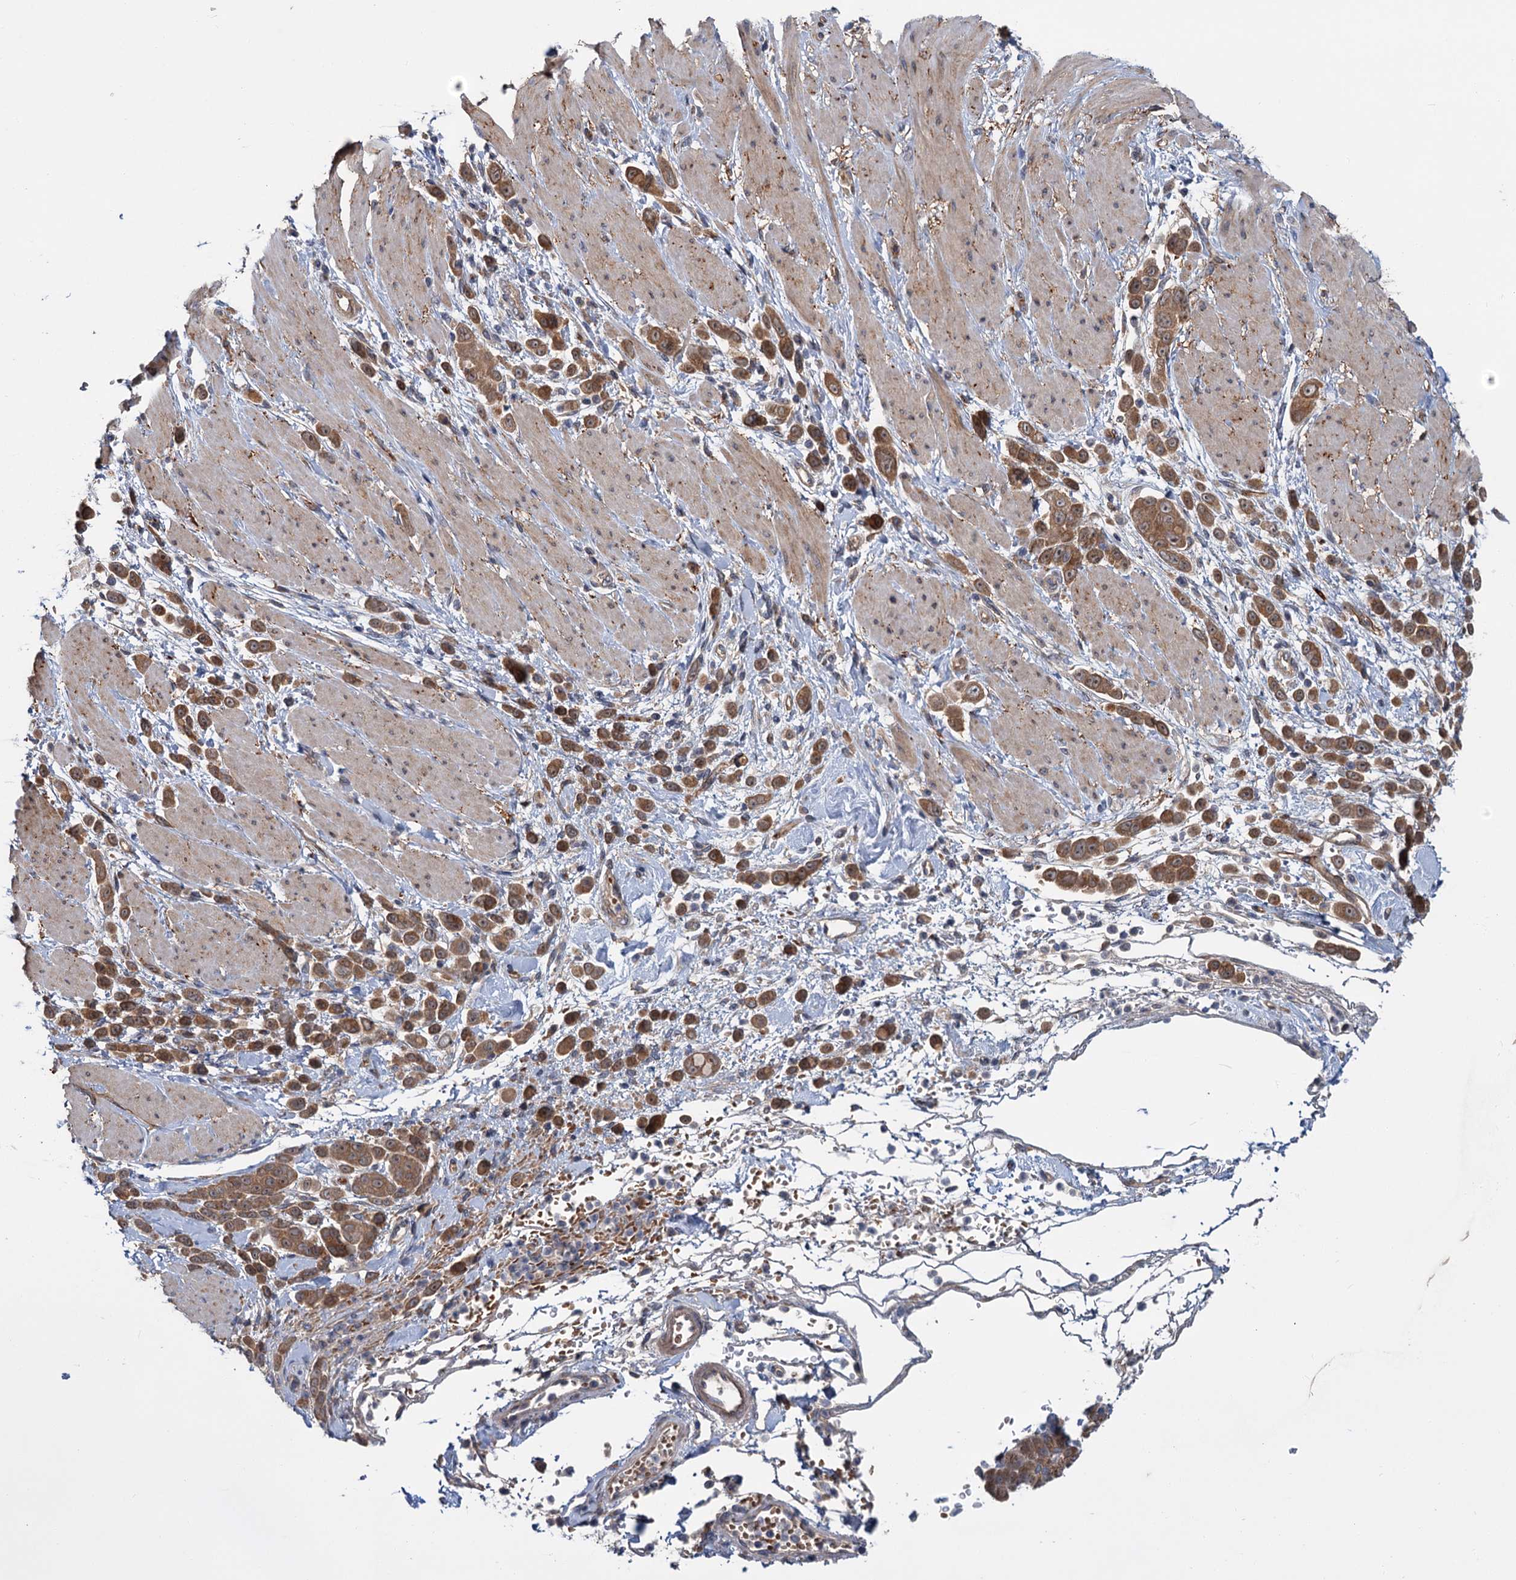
{"staining": {"intensity": "moderate", "quantity": ">75%", "location": "cytoplasmic/membranous"}, "tissue": "pancreatic cancer", "cell_type": "Tumor cells", "image_type": "cancer", "snomed": [{"axis": "morphology", "description": "Normal tissue, NOS"}, {"axis": "morphology", "description": "Adenocarcinoma, NOS"}, {"axis": "topography", "description": "Pancreas"}], "caption": "Moderate cytoplasmic/membranous expression is seen in about >75% of tumor cells in pancreatic cancer. (DAB = brown stain, brightfield microscopy at high magnification).", "gene": "PKN2", "patient": {"sex": "female", "age": 64}}